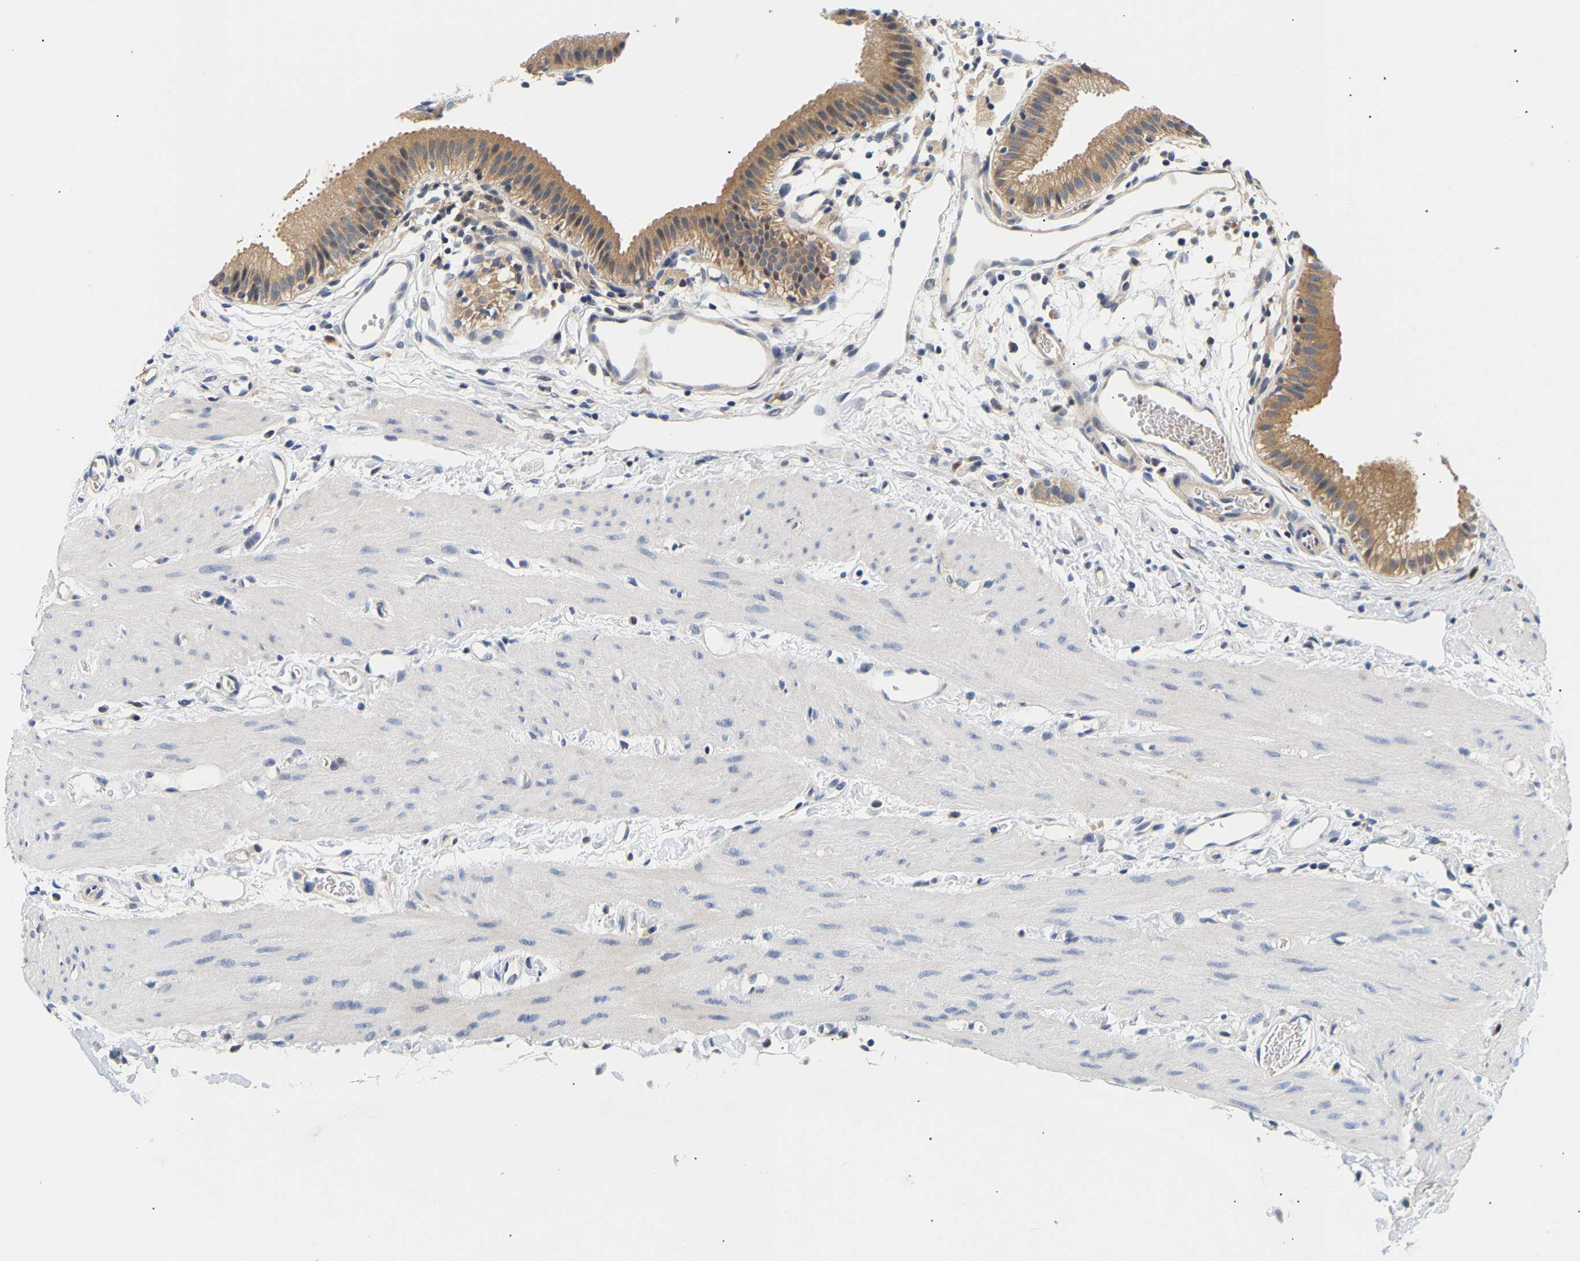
{"staining": {"intensity": "moderate", "quantity": ">75%", "location": "cytoplasmic/membranous"}, "tissue": "gallbladder", "cell_type": "Glandular cells", "image_type": "normal", "snomed": [{"axis": "morphology", "description": "Normal tissue, NOS"}, {"axis": "topography", "description": "Gallbladder"}], "caption": "Immunohistochemical staining of unremarkable human gallbladder displays moderate cytoplasmic/membranous protein expression in approximately >75% of glandular cells. The staining is performed using DAB brown chromogen to label protein expression. The nuclei are counter-stained blue using hematoxylin.", "gene": "PPID", "patient": {"sex": "female", "age": 26}}